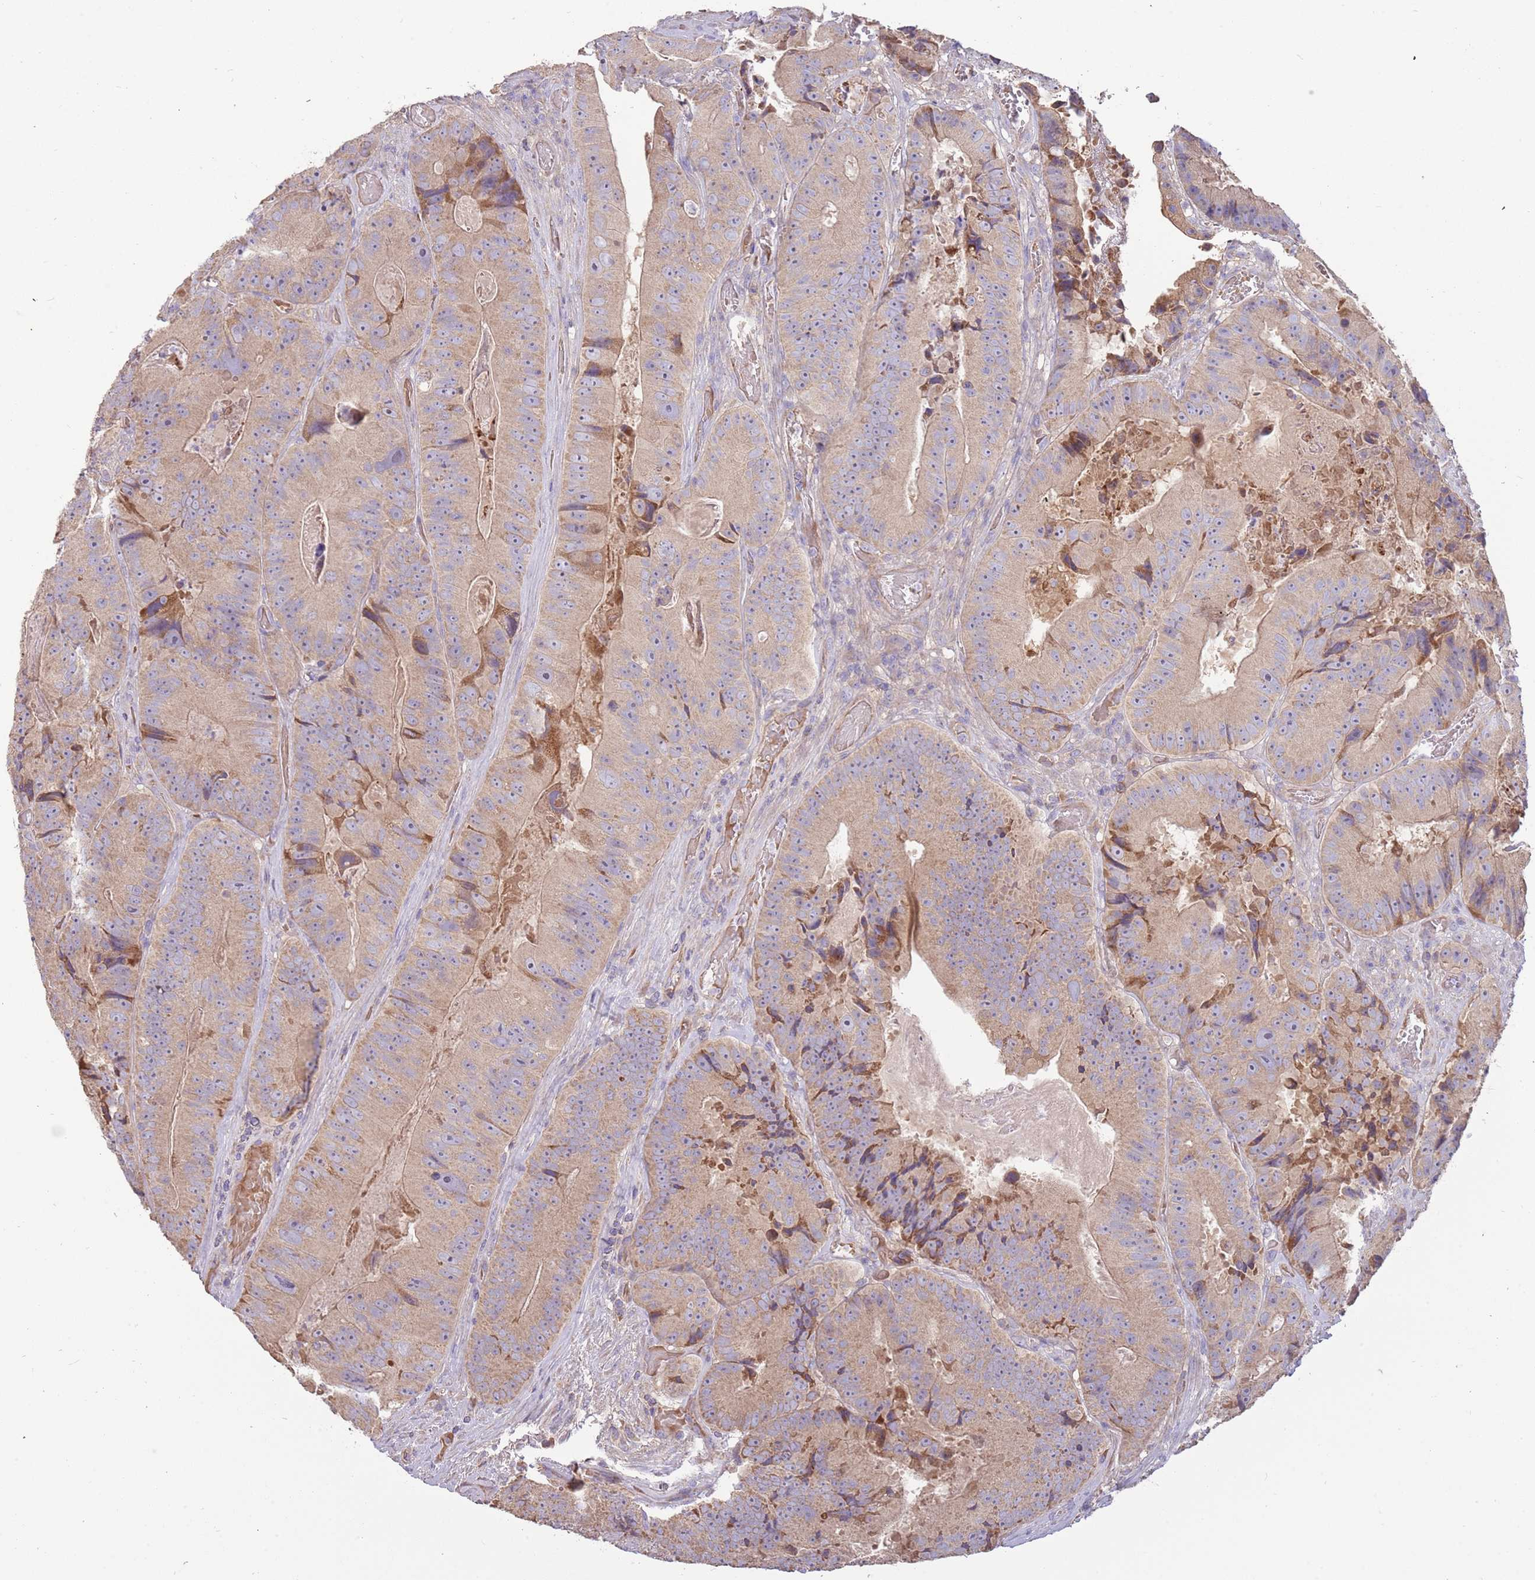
{"staining": {"intensity": "weak", "quantity": ">75%", "location": "cytoplasmic/membranous"}, "tissue": "colorectal cancer", "cell_type": "Tumor cells", "image_type": "cancer", "snomed": [{"axis": "morphology", "description": "Adenocarcinoma, NOS"}, {"axis": "topography", "description": "Colon"}], "caption": "Immunohistochemical staining of human colorectal cancer (adenocarcinoma) demonstrates weak cytoplasmic/membranous protein expression in about >75% of tumor cells. (IHC, brightfield microscopy, high magnification).", "gene": "TRMO", "patient": {"sex": "female", "age": 86}}